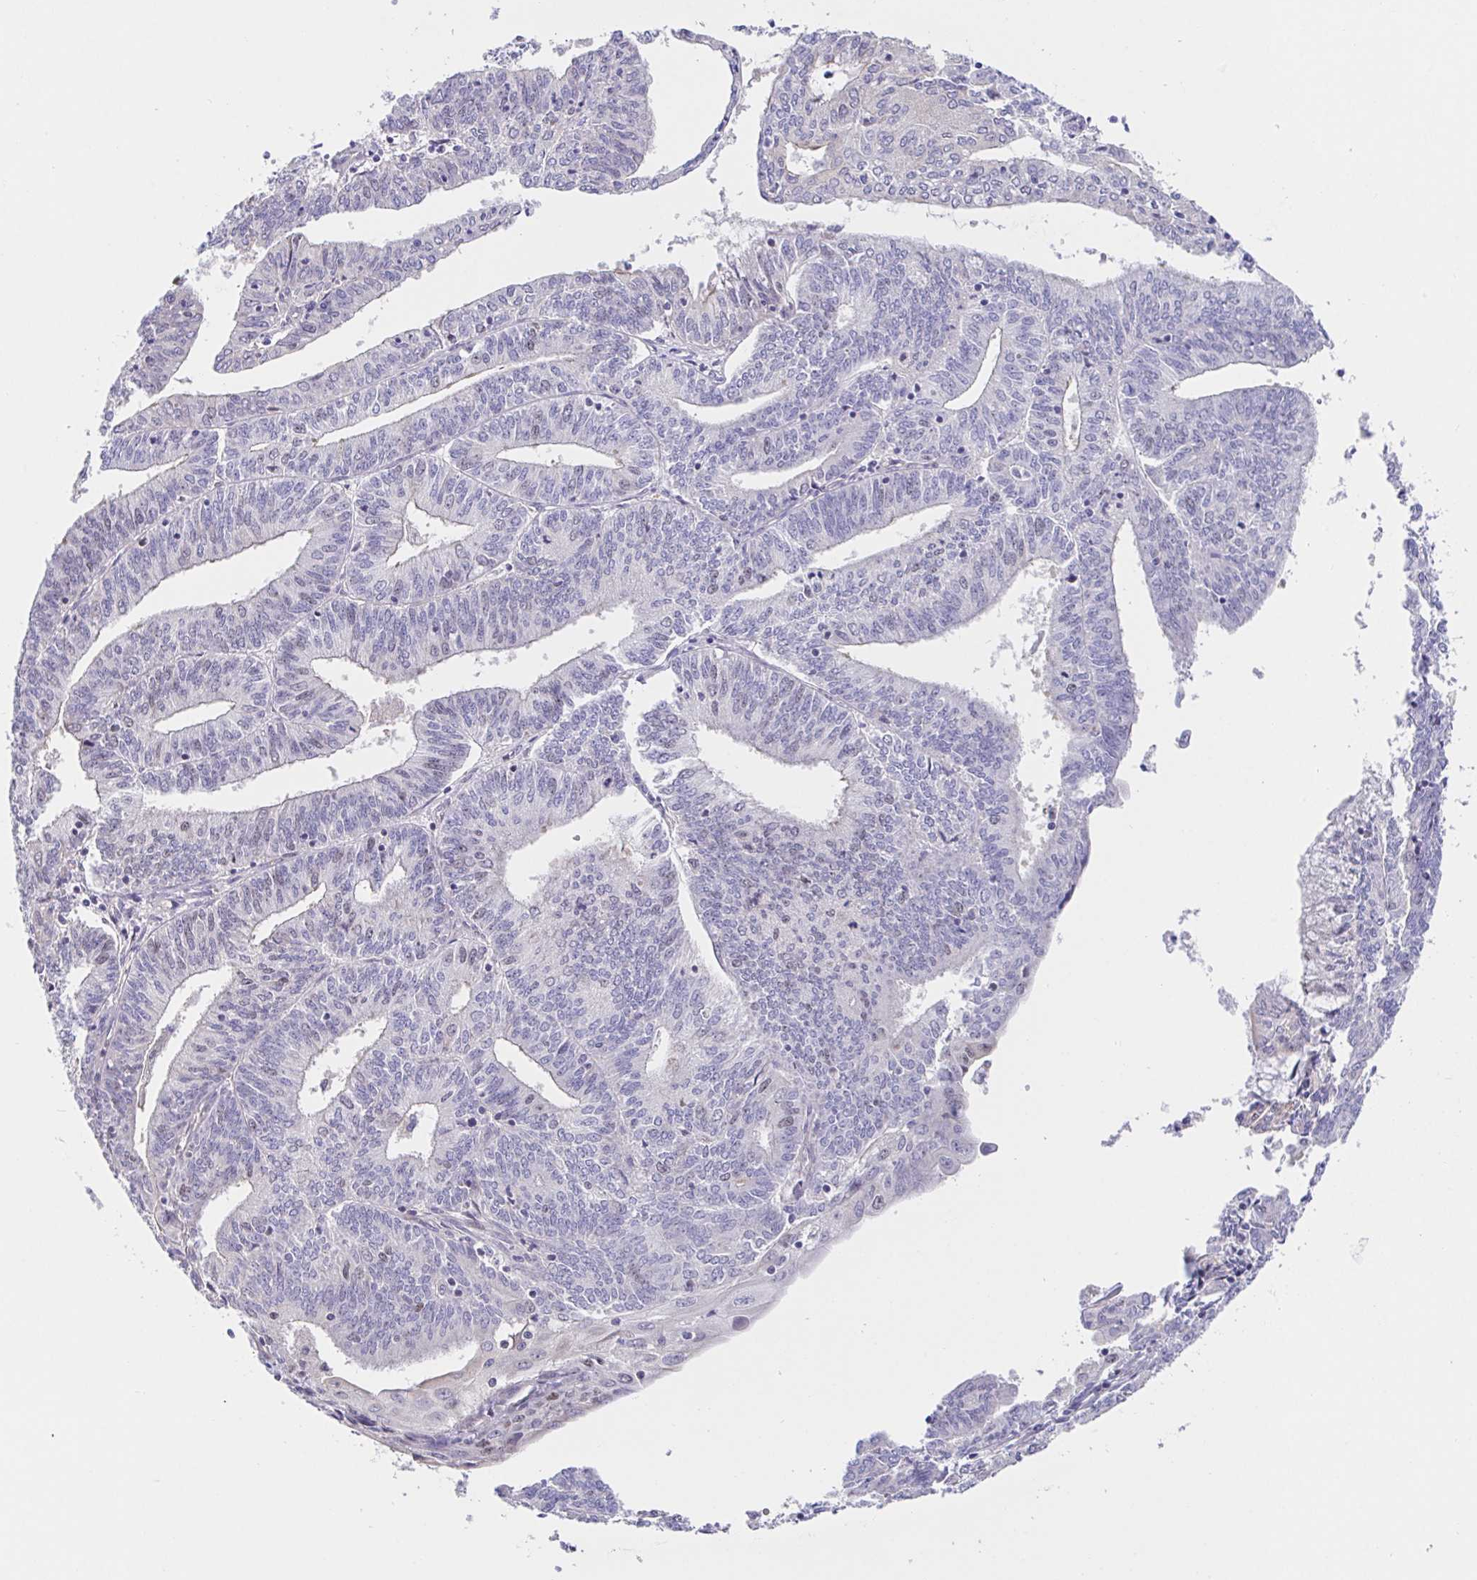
{"staining": {"intensity": "moderate", "quantity": "25%-75%", "location": "nuclear"}, "tissue": "endometrial cancer", "cell_type": "Tumor cells", "image_type": "cancer", "snomed": [{"axis": "morphology", "description": "Adenocarcinoma, NOS"}, {"axis": "topography", "description": "Endometrium"}], "caption": "Human endometrial cancer stained for a protein (brown) shows moderate nuclear positive positivity in approximately 25%-75% of tumor cells.", "gene": "TIMELESS", "patient": {"sex": "female", "age": 61}}